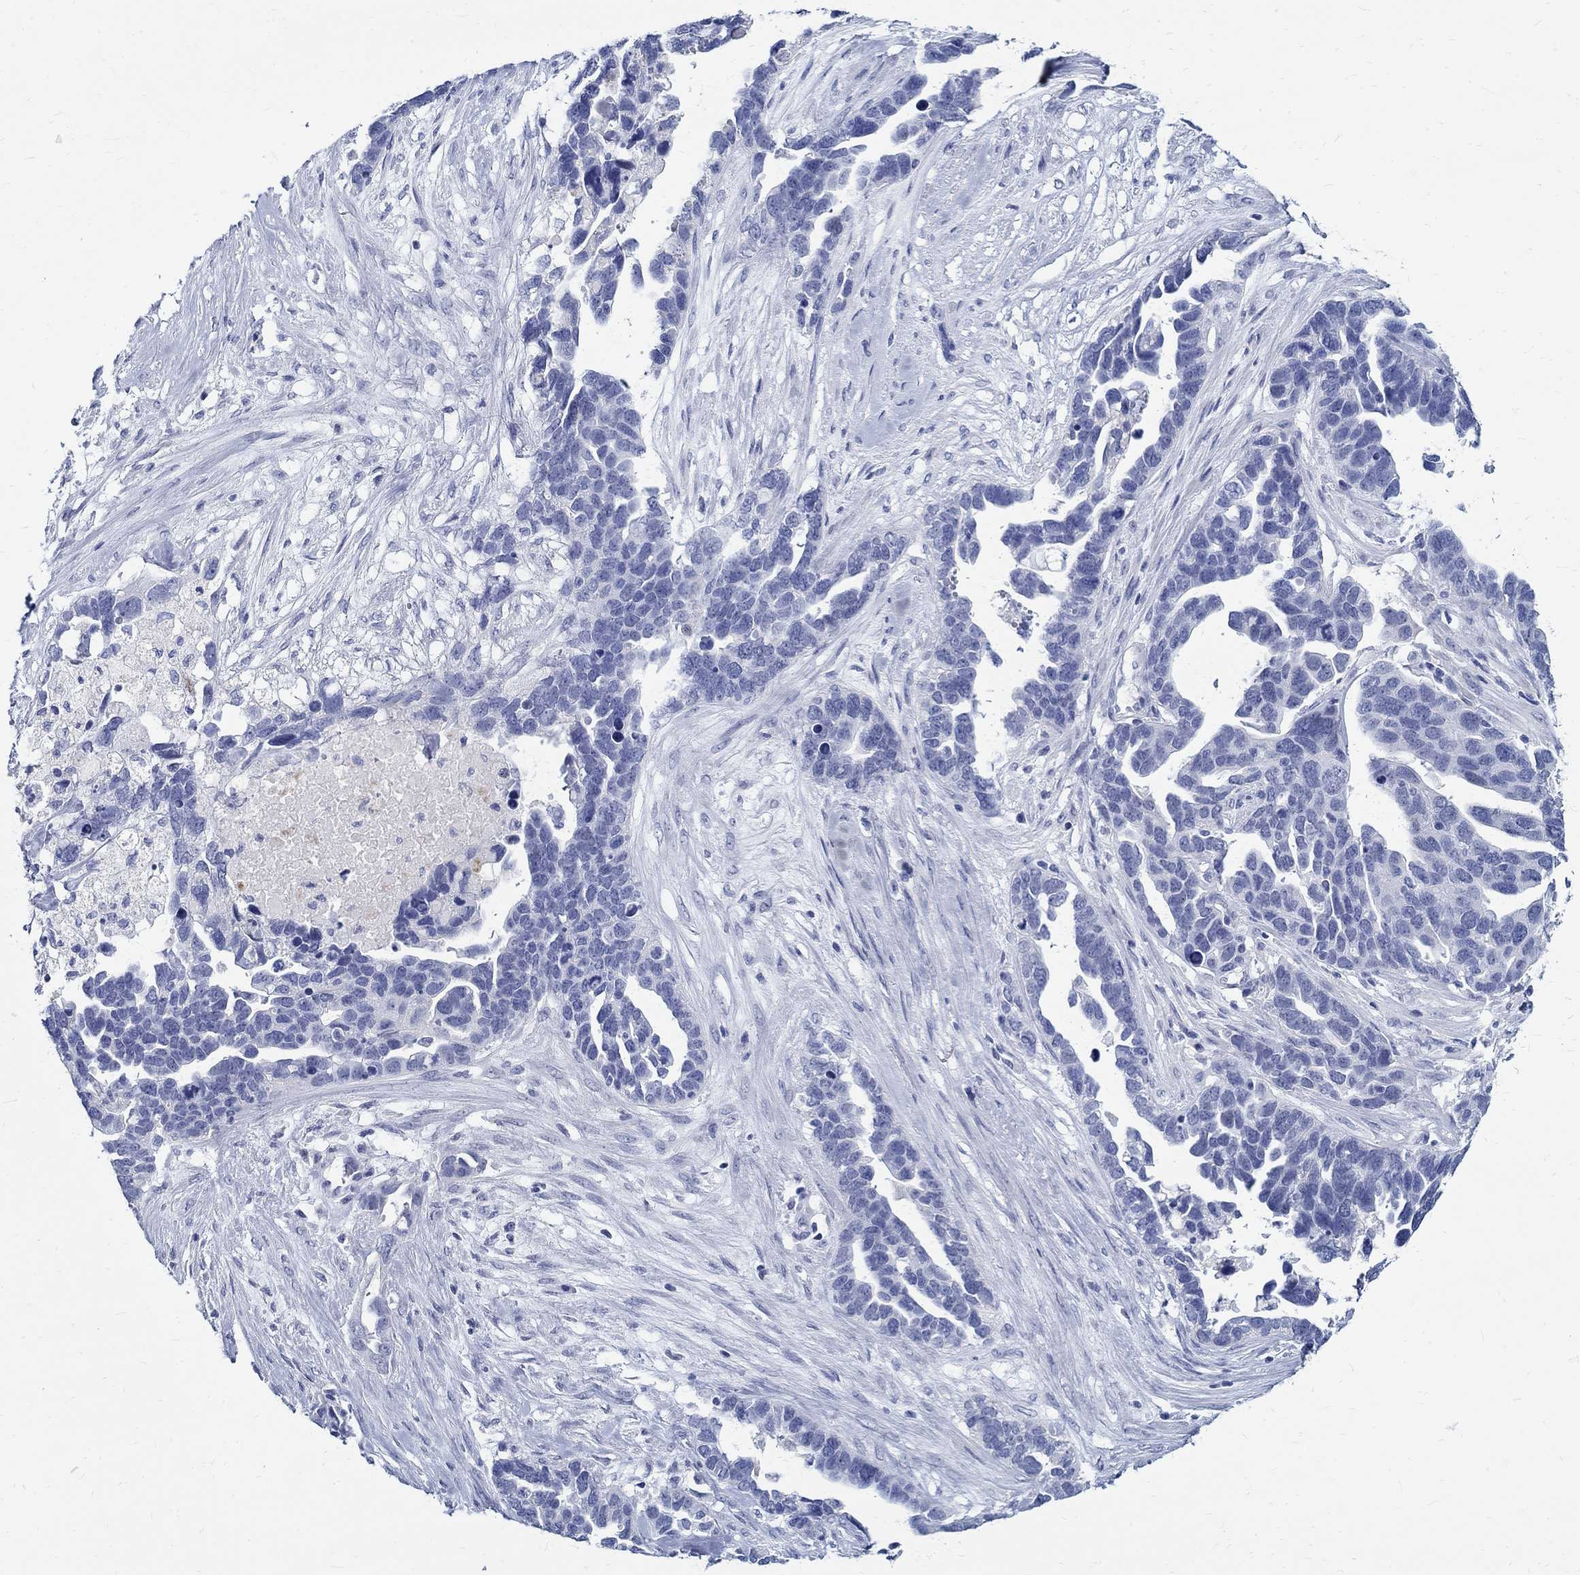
{"staining": {"intensity": "negative", "quantity": "none", "location": "none"}, "tissue": "ovarian cancer", "cell_type": "Tumor cells", "image_type": "cancer", "snomed": [{"axis": "morphology", "description": "Cystadenocarcinoma, serous, NOS"}, {"axis": "topography", "description": "Ovary"}], "caption": "An IHC image of ovarian cancer (serous cystadenocarcinoma) is shown. There is no staining in tumor cells of ovarian cancer (serous cystadenocarcinoma).", "gene": "BSPRY", "patient": {"sex": "female", "age": 54}}